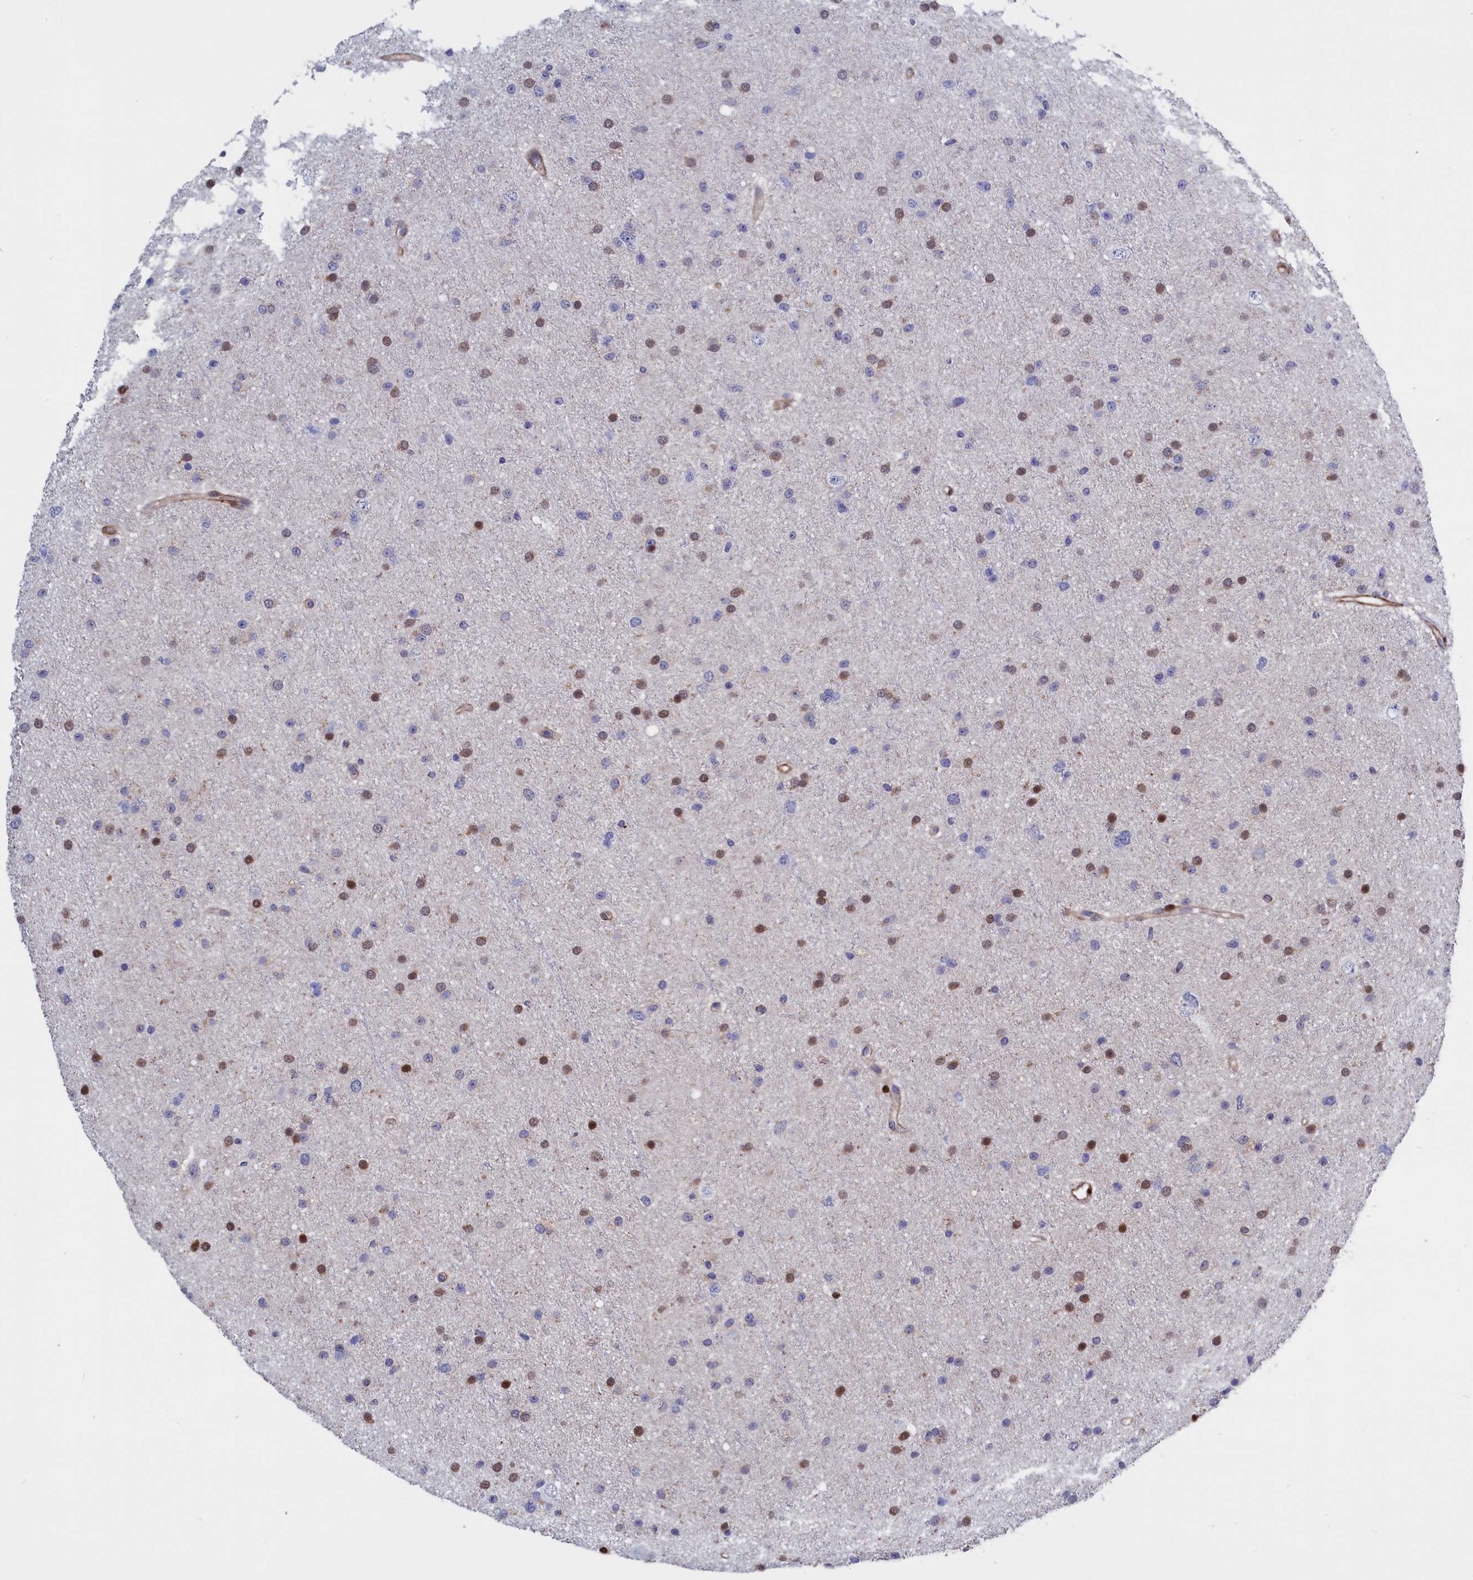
{"staining": {"intensity": "moderate", "quantity": "<25%", "location": "nuclear"}, "tissue": "glioma", "cell_type": "Tumor cells", "image_type": "cancer", "snomed": [{"axis": "morphology", "description": "Glioma, malignant, Low grade"}, {"axis": "topography", "description": "Cerebral cortex"}], "caption": "Immunohistochemical staining of human malignant low-grade glioma shows low levels of moderate nuclear protein staining in about <25% of tumor cells.", "gene": "CRIP1", "patient": {"sex": "female", "age": 39}}